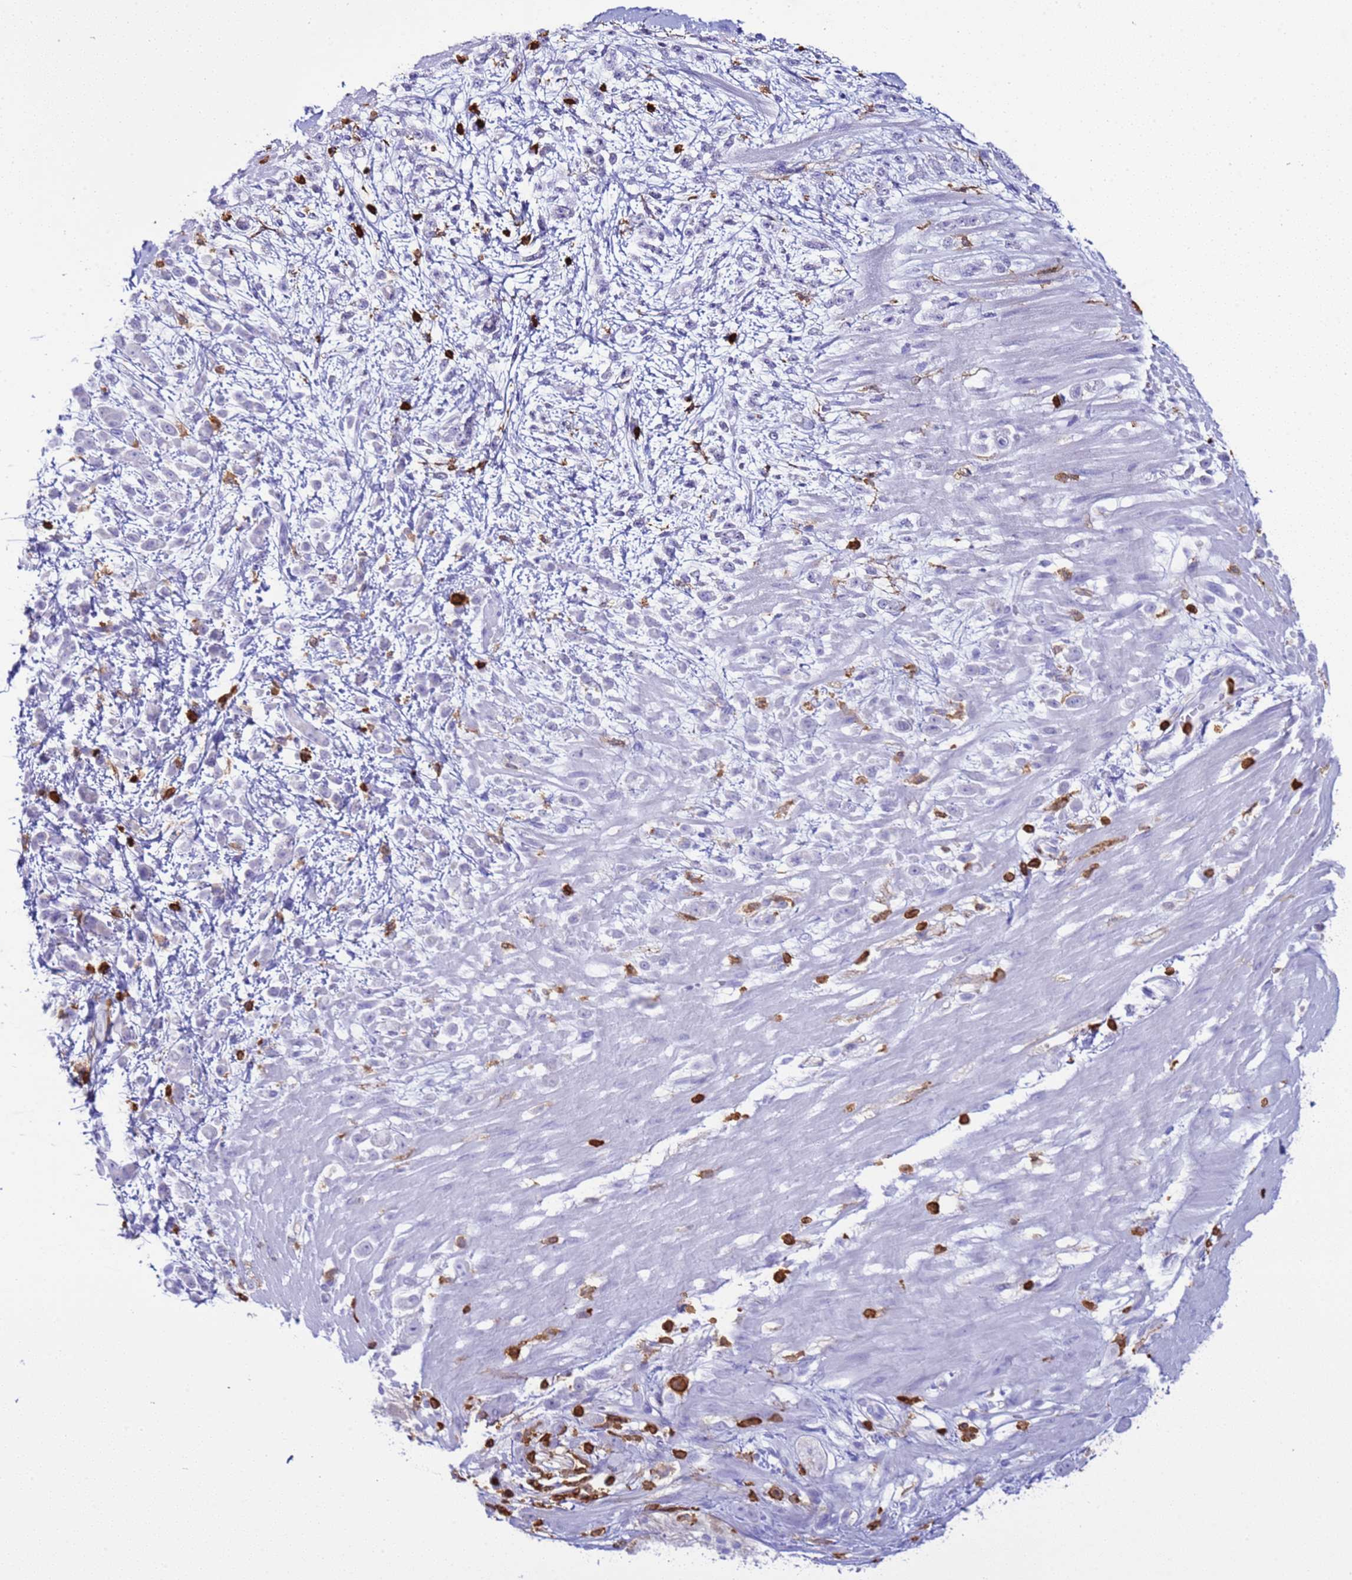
{"staining": {"intensity": "negative", "quantity": "none", "location": "none"}, "tissue": "pancreatic cancer", "cell_type": "Tumor cells", "image_type": "cancer", "snomed": [{"axis": "morphology", "description": "Normal tissue, NOS"}, {"axis": "morphology", "description": "Adenocarcinoma, NOS"}, {"axis": "topography", "description": "Pancreas"}], "caption": "Pancreatic cancer was stained to show a protein in brown. There is no significant expression in tumor cells. (Brightfield microscopy of DAB (3,3'-diaminobenzidine) immunohistochemistry (IHC) at high magnification).", "gene": "IRF5", "patient": {"sex": "female", "age": 64}}